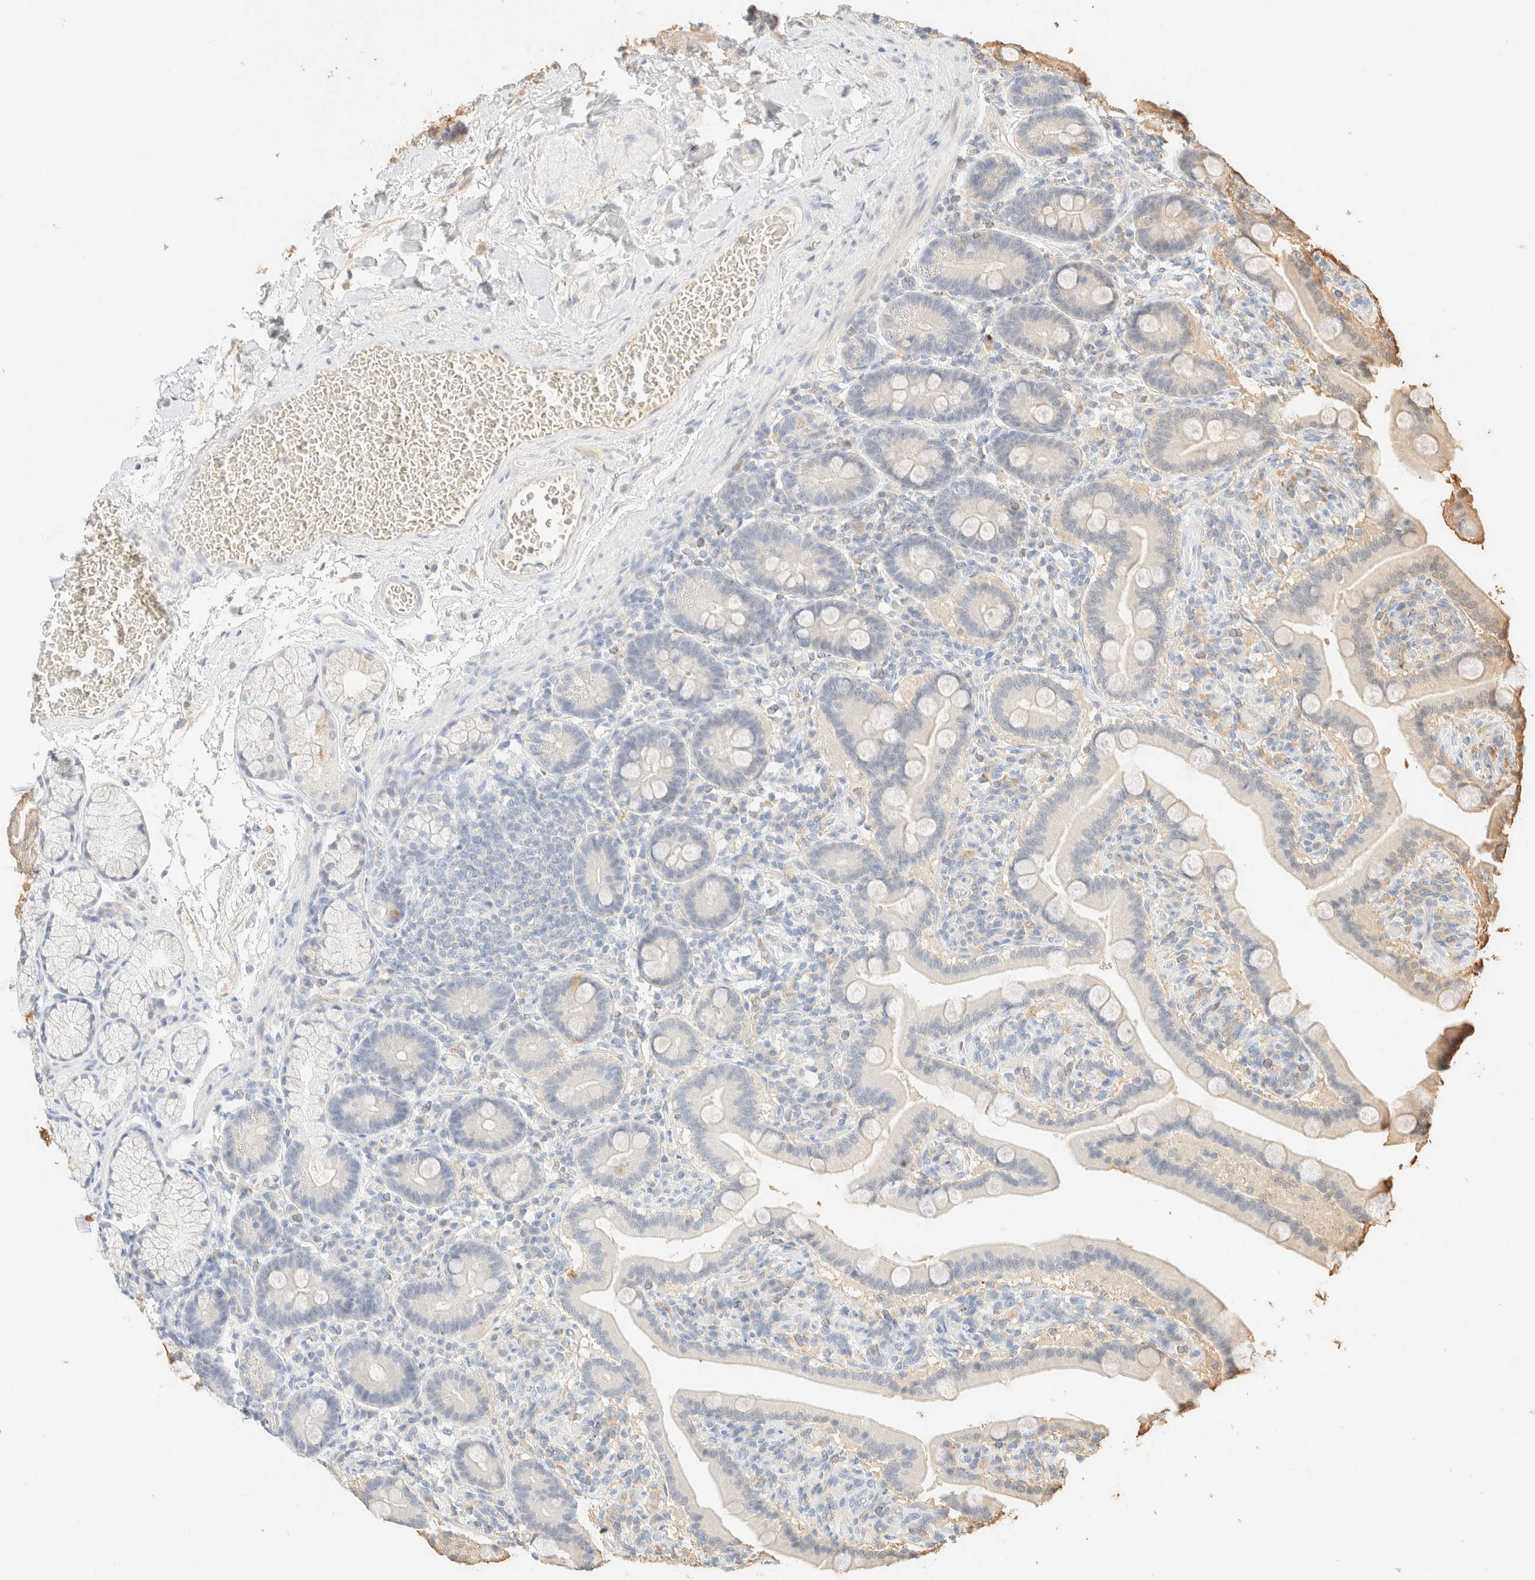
{"staining": {"intensity": "weak", "quantity": "<25%", "location": "cytoplasmic/membranous"}, "tissue": "duodenum", "cell_type": "Glandular cells", "image_type": "normal", "snomed": [{"axis": "morphology", "description": "Normal tissue, NOS"}, {"axis": "topography", "description": "Duodenum"}], "caption": "This is an IHC image of unremarkable duodenum. There is no staining in glandular cells.", "gene": "TIMD4", "patient": {"sex": "male", "age": 54}}